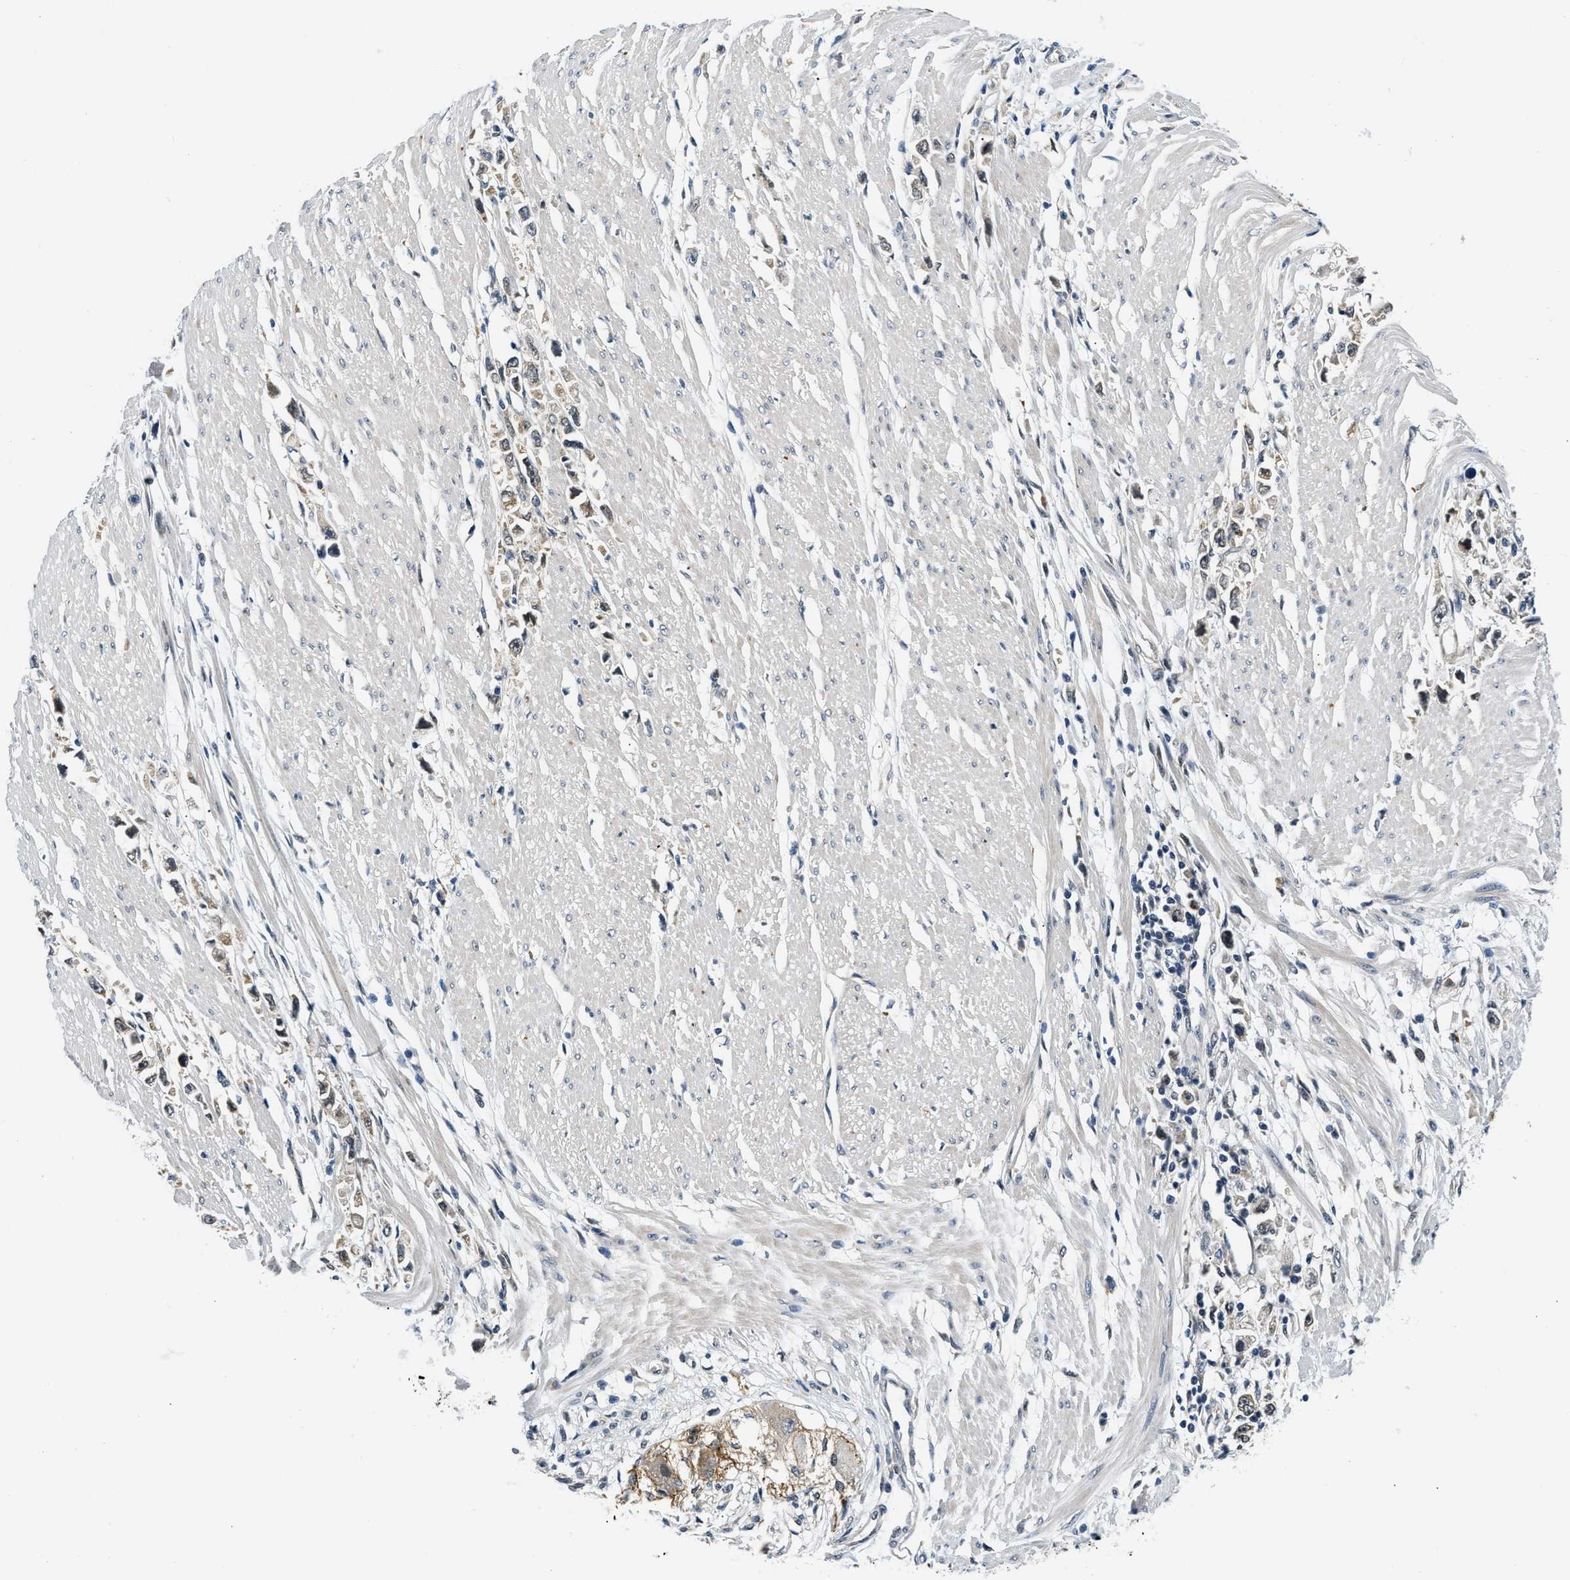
{"staining": {"intensity": "weak", "quantity": ">75%", "location": "cytoplasmic/membranous"}, "tissue": "stomach cancer", "cell_type": "Tumor cells", "image_type": "cancer", "snomed": [{"axis": "morphology", "description": "Adenocarcinoma, NOS"}, {"axis": "topography", "description": "Stomach"}], "caption": "A low amount of weak cytoplasmic/membranous expression is appreciated in about >75% of tumor cells in adenocarcinoma (stomach) tissue.", "gene": "SMAD4", "patient": {"sex": "female", "age": 59}}